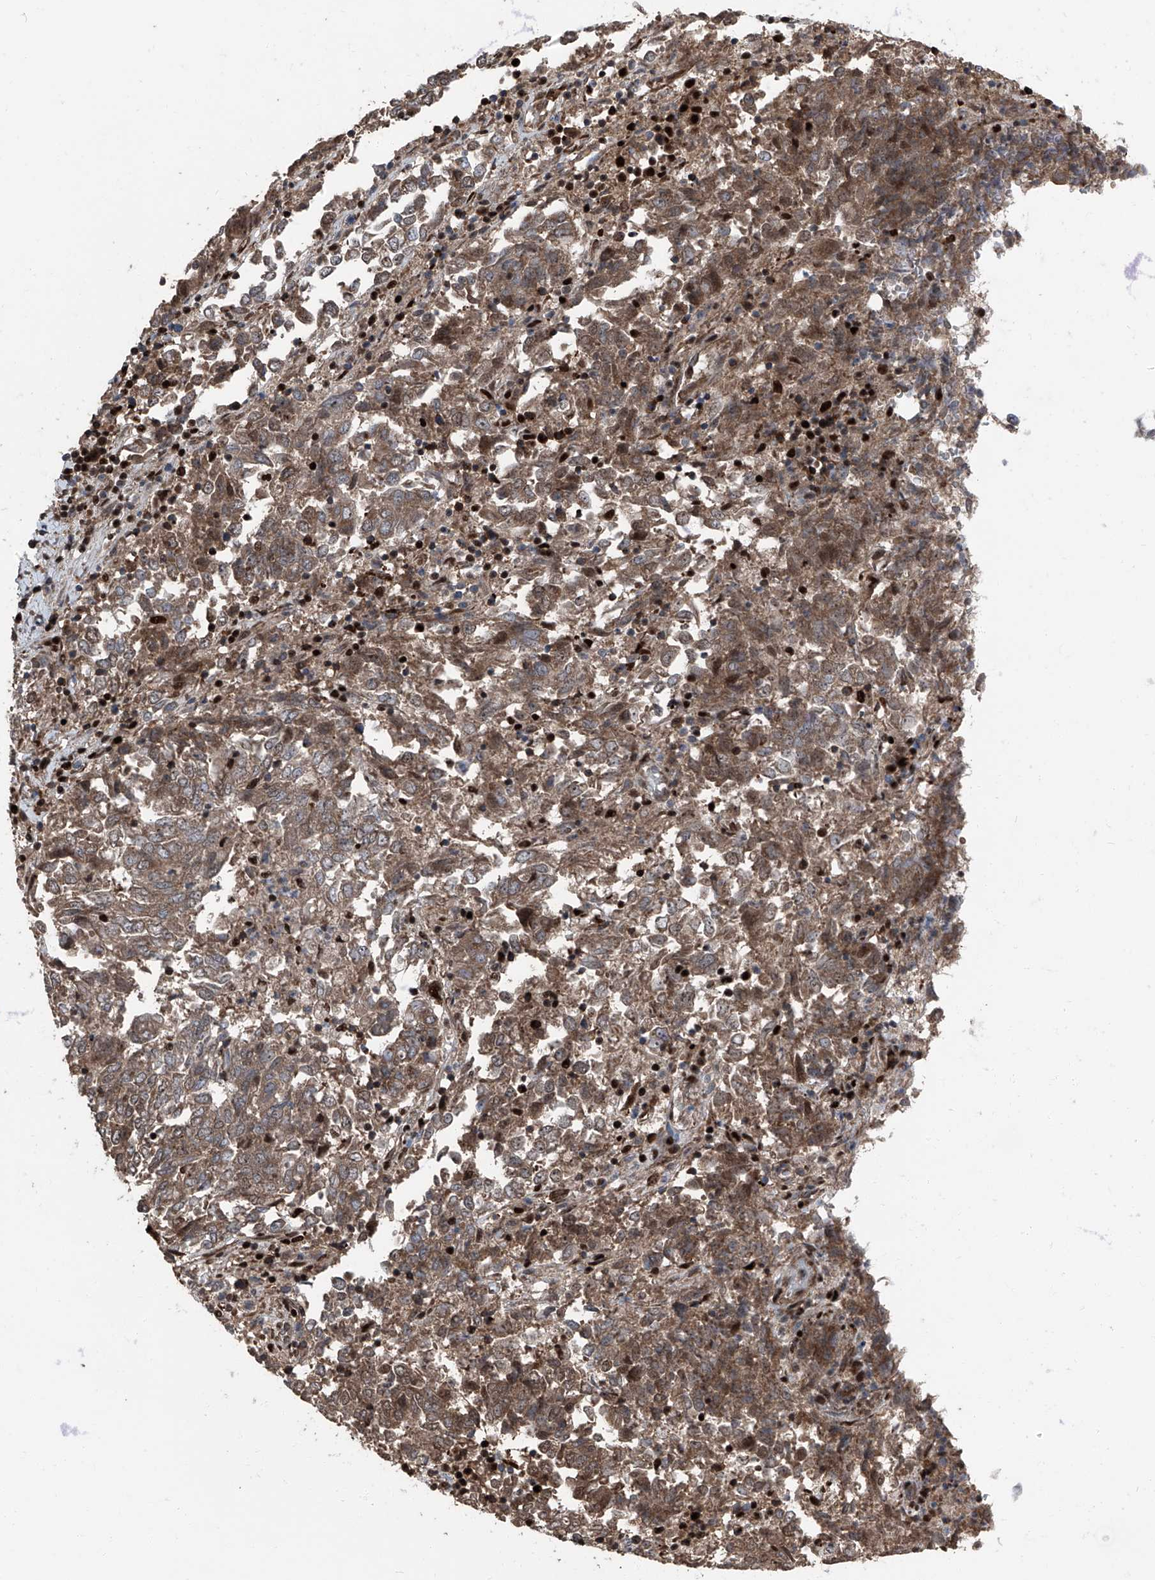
{"staining": {"intensity": "moderate", "quantity": ">75%", "location": "cytoplasmic/membranous"}, "tissue": "endometrial cancer", "cell_type": "Tumor cells", "image_type": "cancer", "snomed": [{"axis": "morphology", "description": "Adenocarcinoma, NOS"}, {"axis": "topography", "description": "Endometrium"}], "caption": "There is medium levels of moderate cytoplasmic/membranous positivity in tumor cells of endometrial adenocarcinoma, as demonstrated by immunohistochemical staining (brown color).", "gene": "FKBP5", "patient": {"sex": "female", "age": 80}}